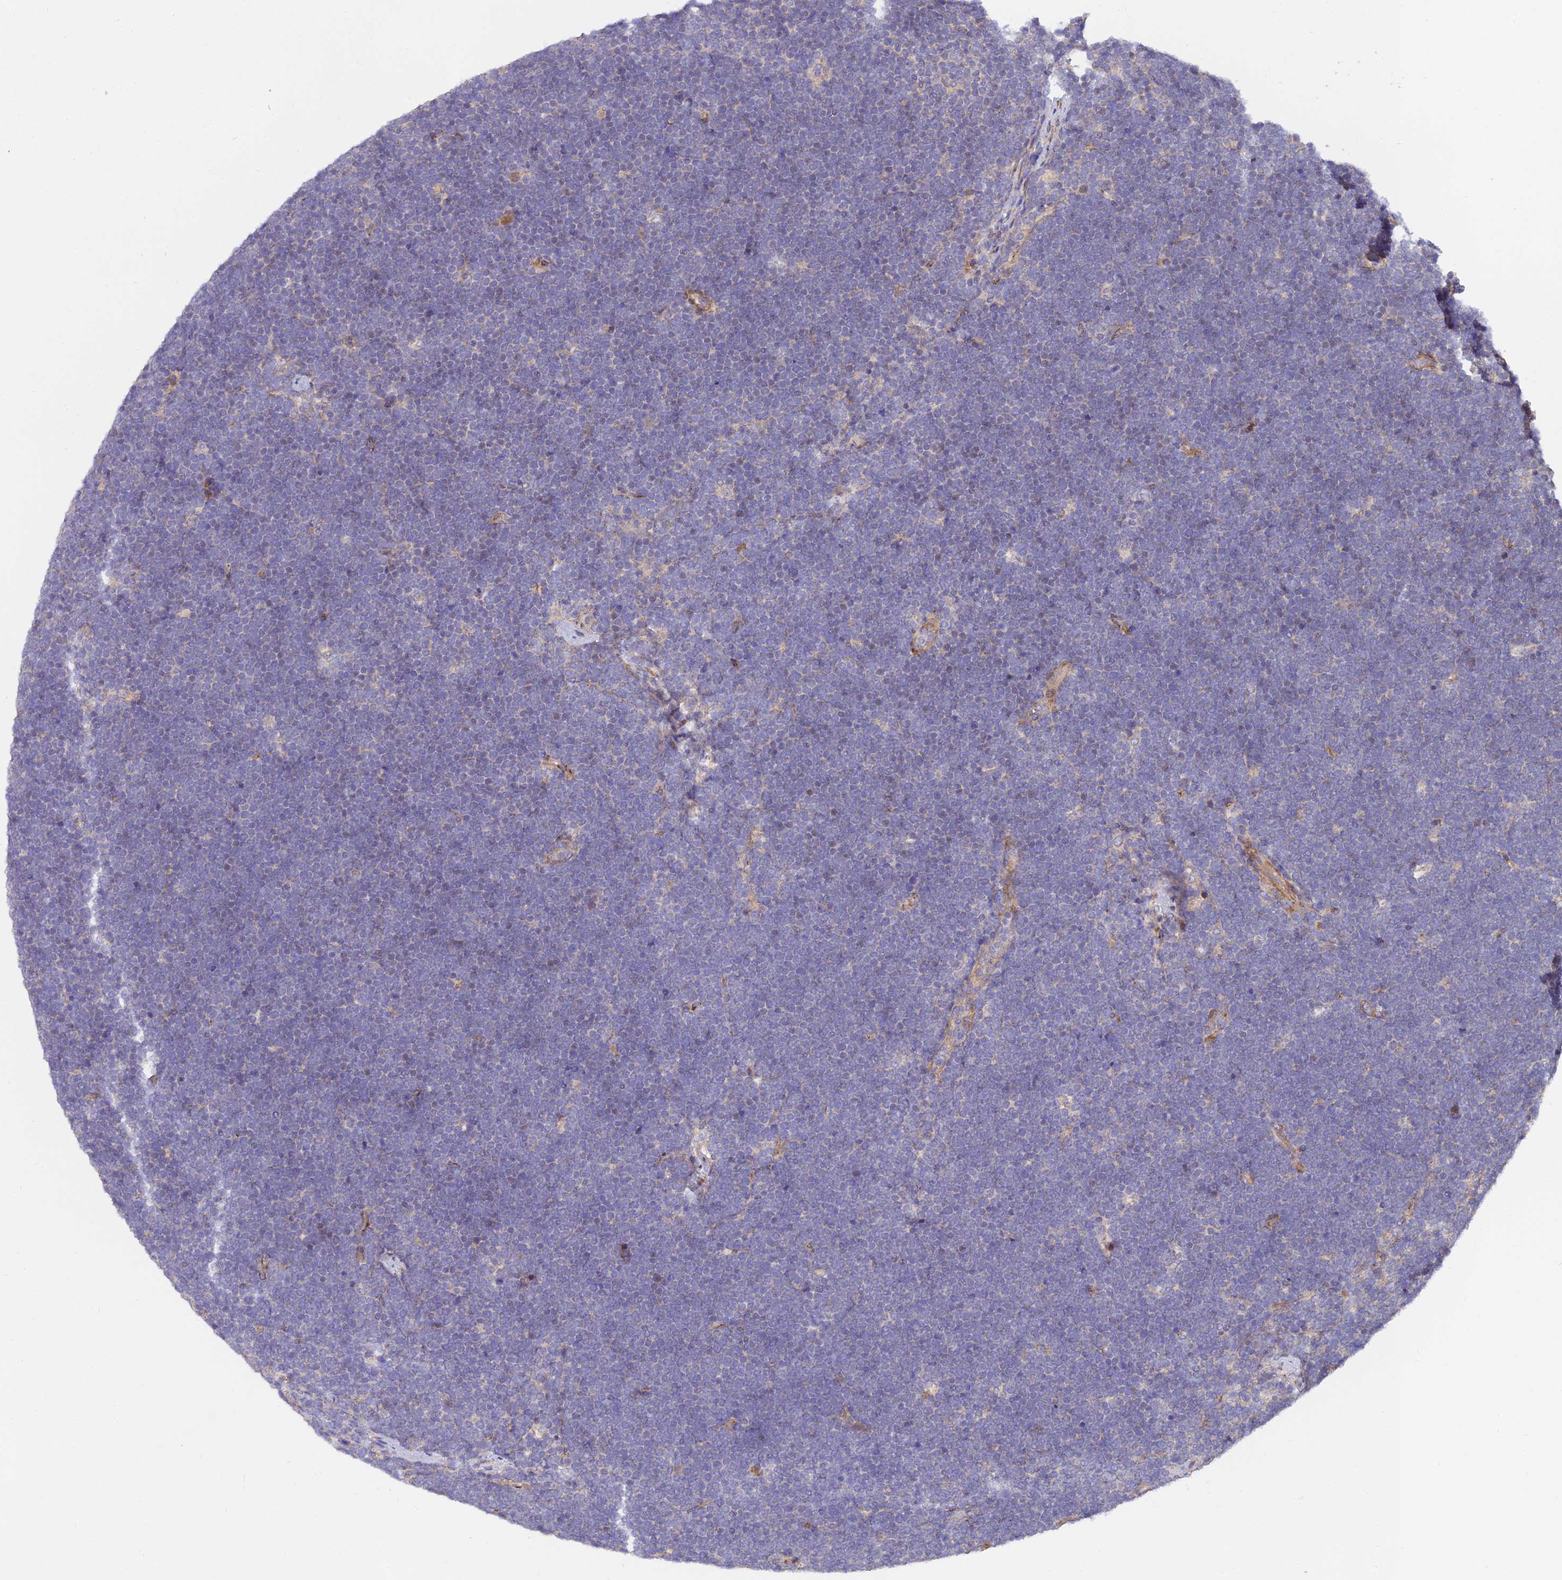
{"staining": {"intensity": "negative", "quantity": "none", "location": "none"}, "tissue": "lymphoma", "cell_type": "Tumor cells", "image_type": "cancer", "snomed": [{"axis": "morphology", "description": "Malignant lymphoma, non-Hodgkin's type, High grade"}, {"axis": "topography", "description": "Lymph node"}], "caption": "There is no significant expression in tumor cells of lymphoma. (DAB (3,3'-diaminobenzidine) IHC, high magnification).", "gene": "ARL8B", "patient": {"sex": "male", "age": 13}}